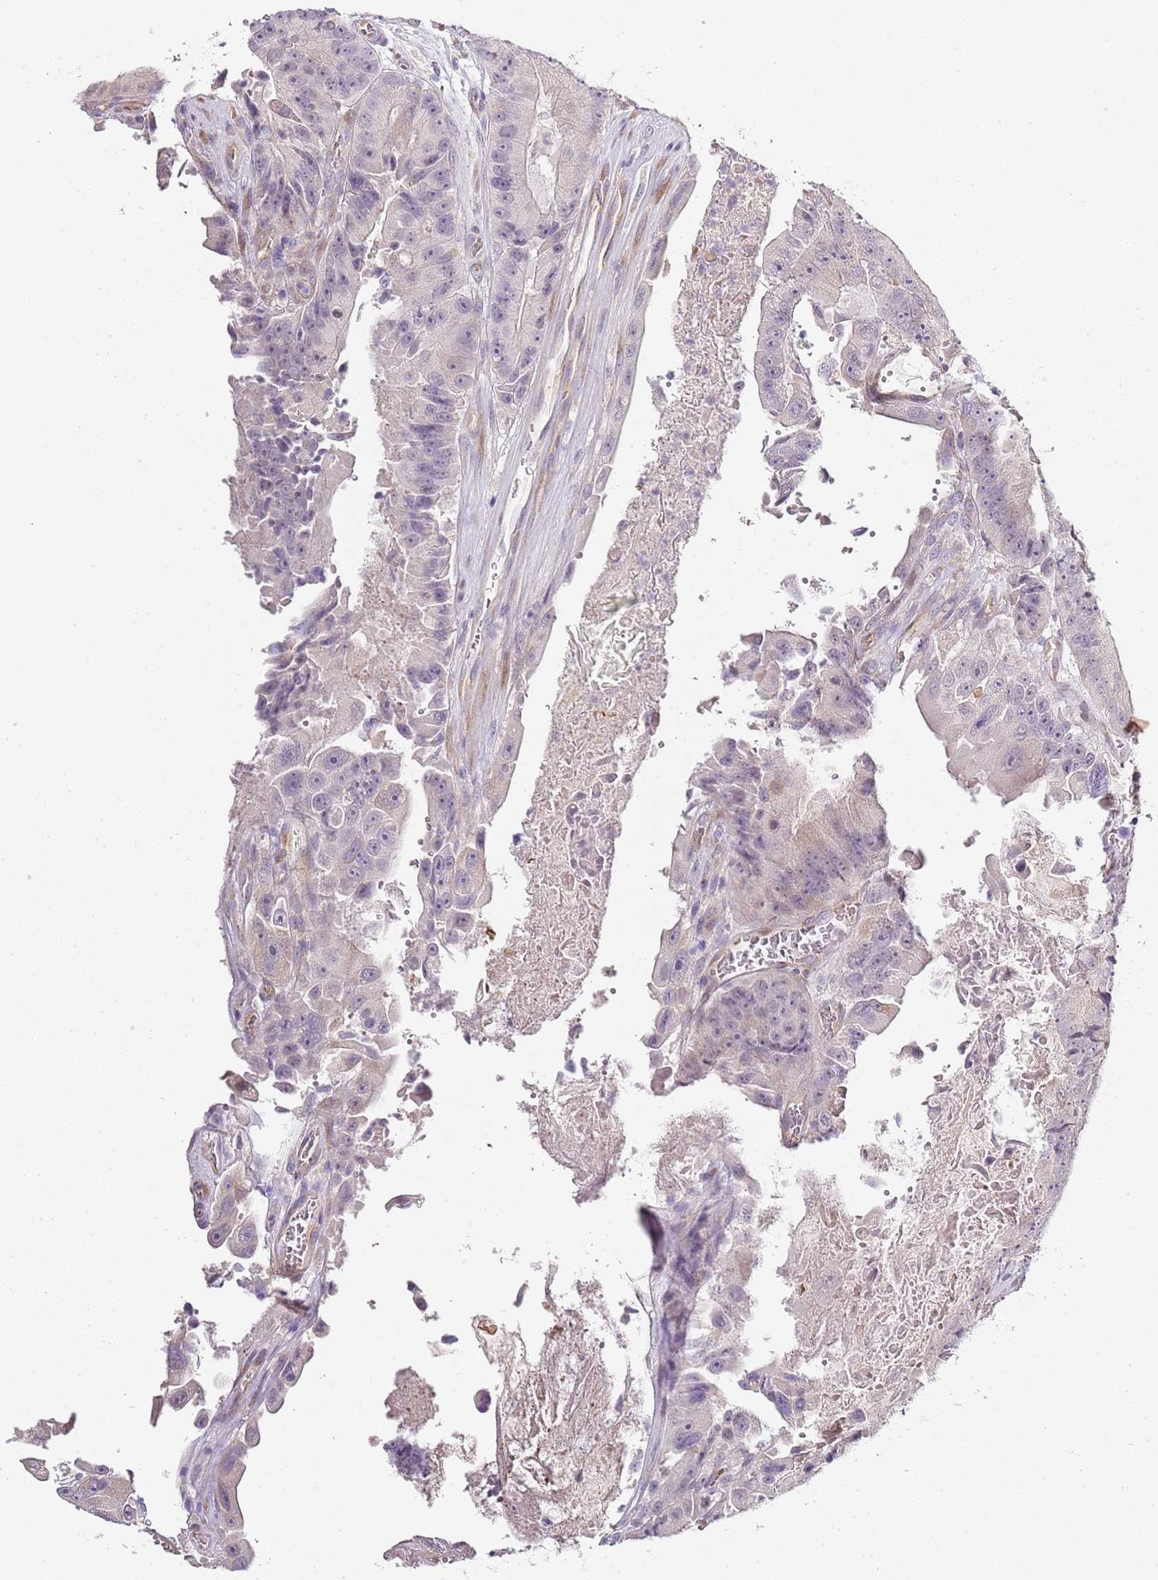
{"staining": {"intensity": "weak", "quantity": "<25%", "location": "cytoplasmic/membranous"}, "tissue": "colorectal cancer", "cell_type": "Tumor cells", "image_type": "cancer", "snomed": [{"axis": "morphology", "description": "Adenocarcinoma, NOS"}, {"axis": "topography", "description": "Colon"}], "caption": "Colorectal adenocarcinoma was stained to show a protein in brown. There is no significant staining in tumor cells.", "gene": "TBC1D9", "patient": {"sex": "female", "age": 86}}